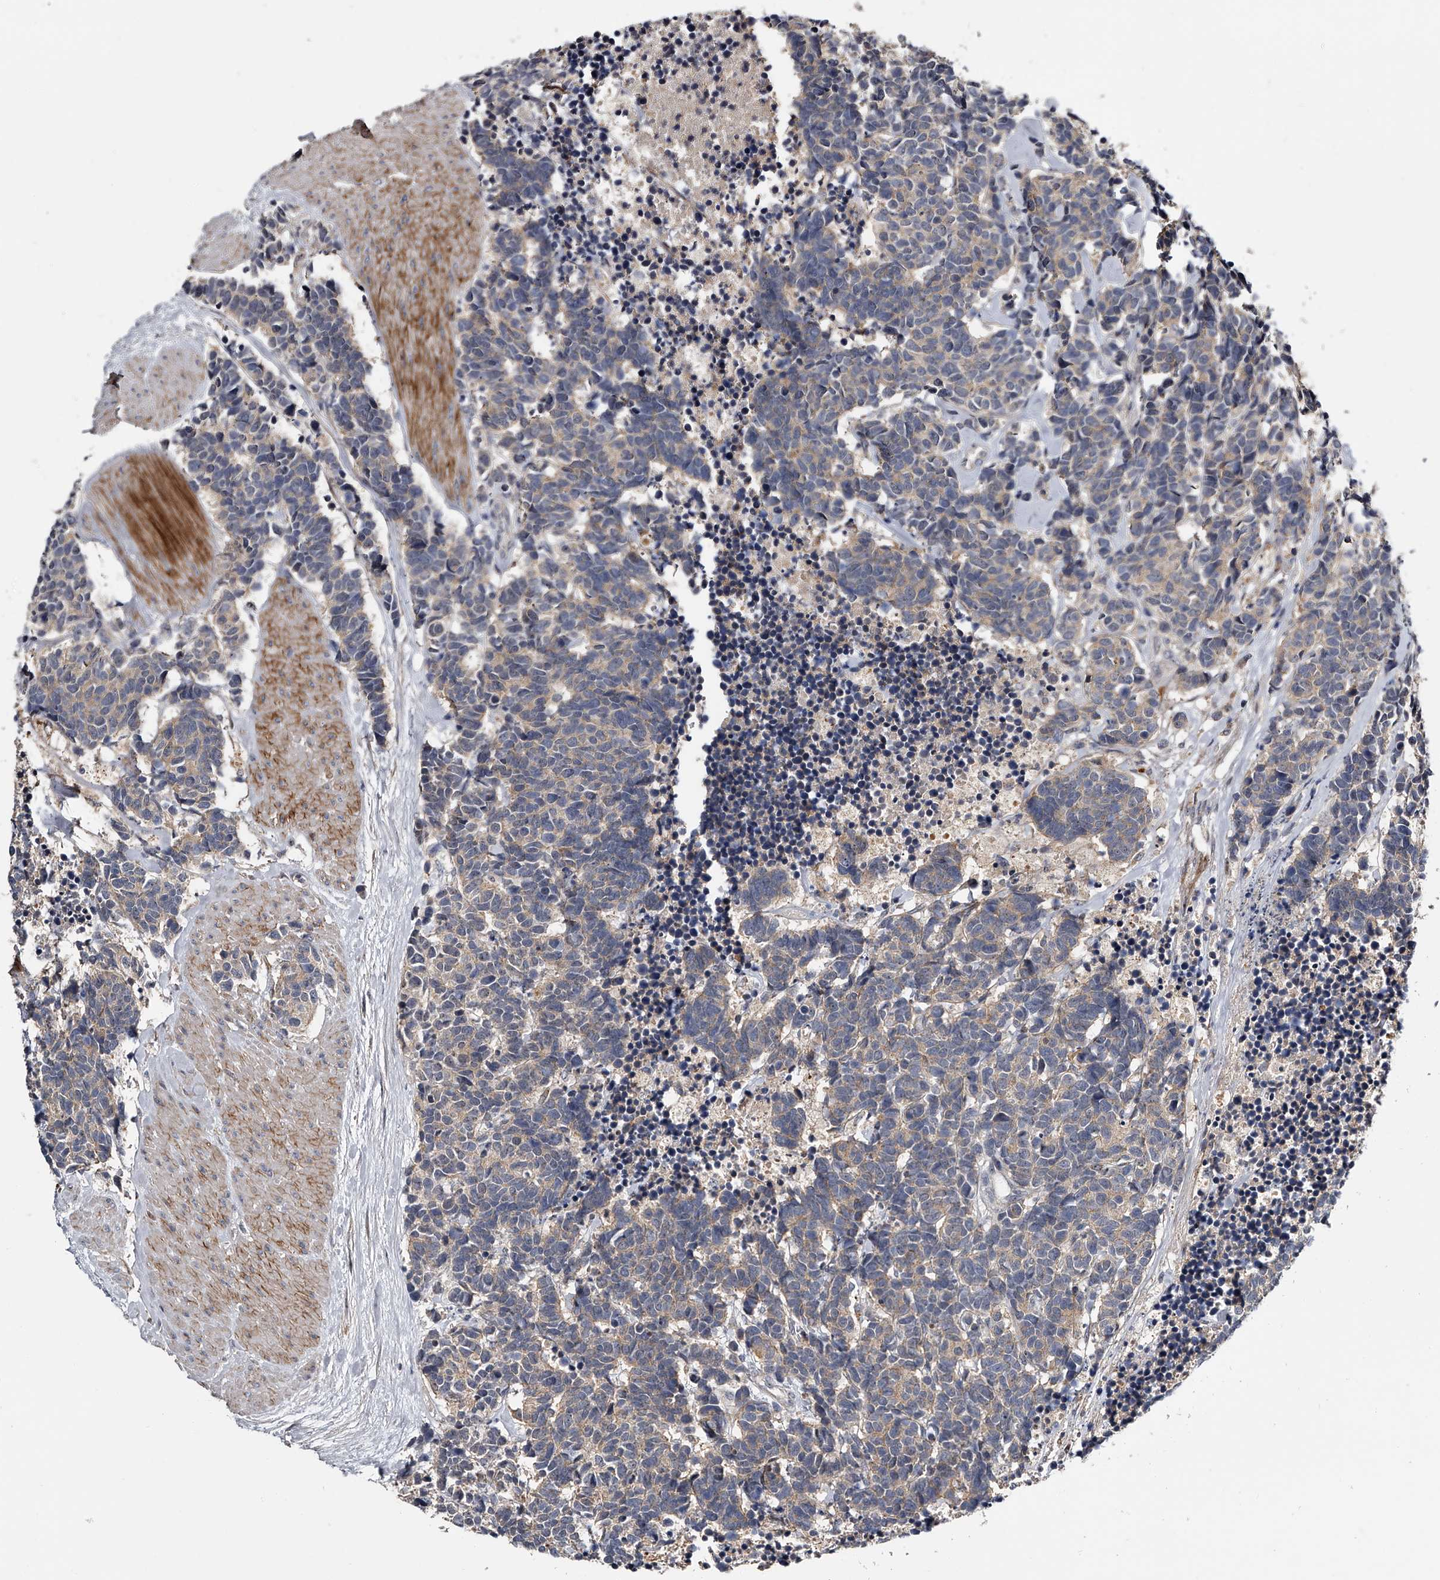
{"staining": {"intensity": "weak", "quantity": "<25%", "location": "cytoplasmic/membranous"}, "tissue": "carcinoid", "cell_type": "Tumor cells", "image_type": "cancer", "snomed": [{"axis": "morphology", "description": "Carcinoma, NOS"}, {"axis": "morphology", "description": "Carcinoid, malignant, NOS"}, {"axis": "topography", "description": "Urinary bladder"}], "caption": "Tumor cells are negative for protein expression in human carcinoid.", "gene": "MDN1", "patient": {"sex": "male", "age": 57}}